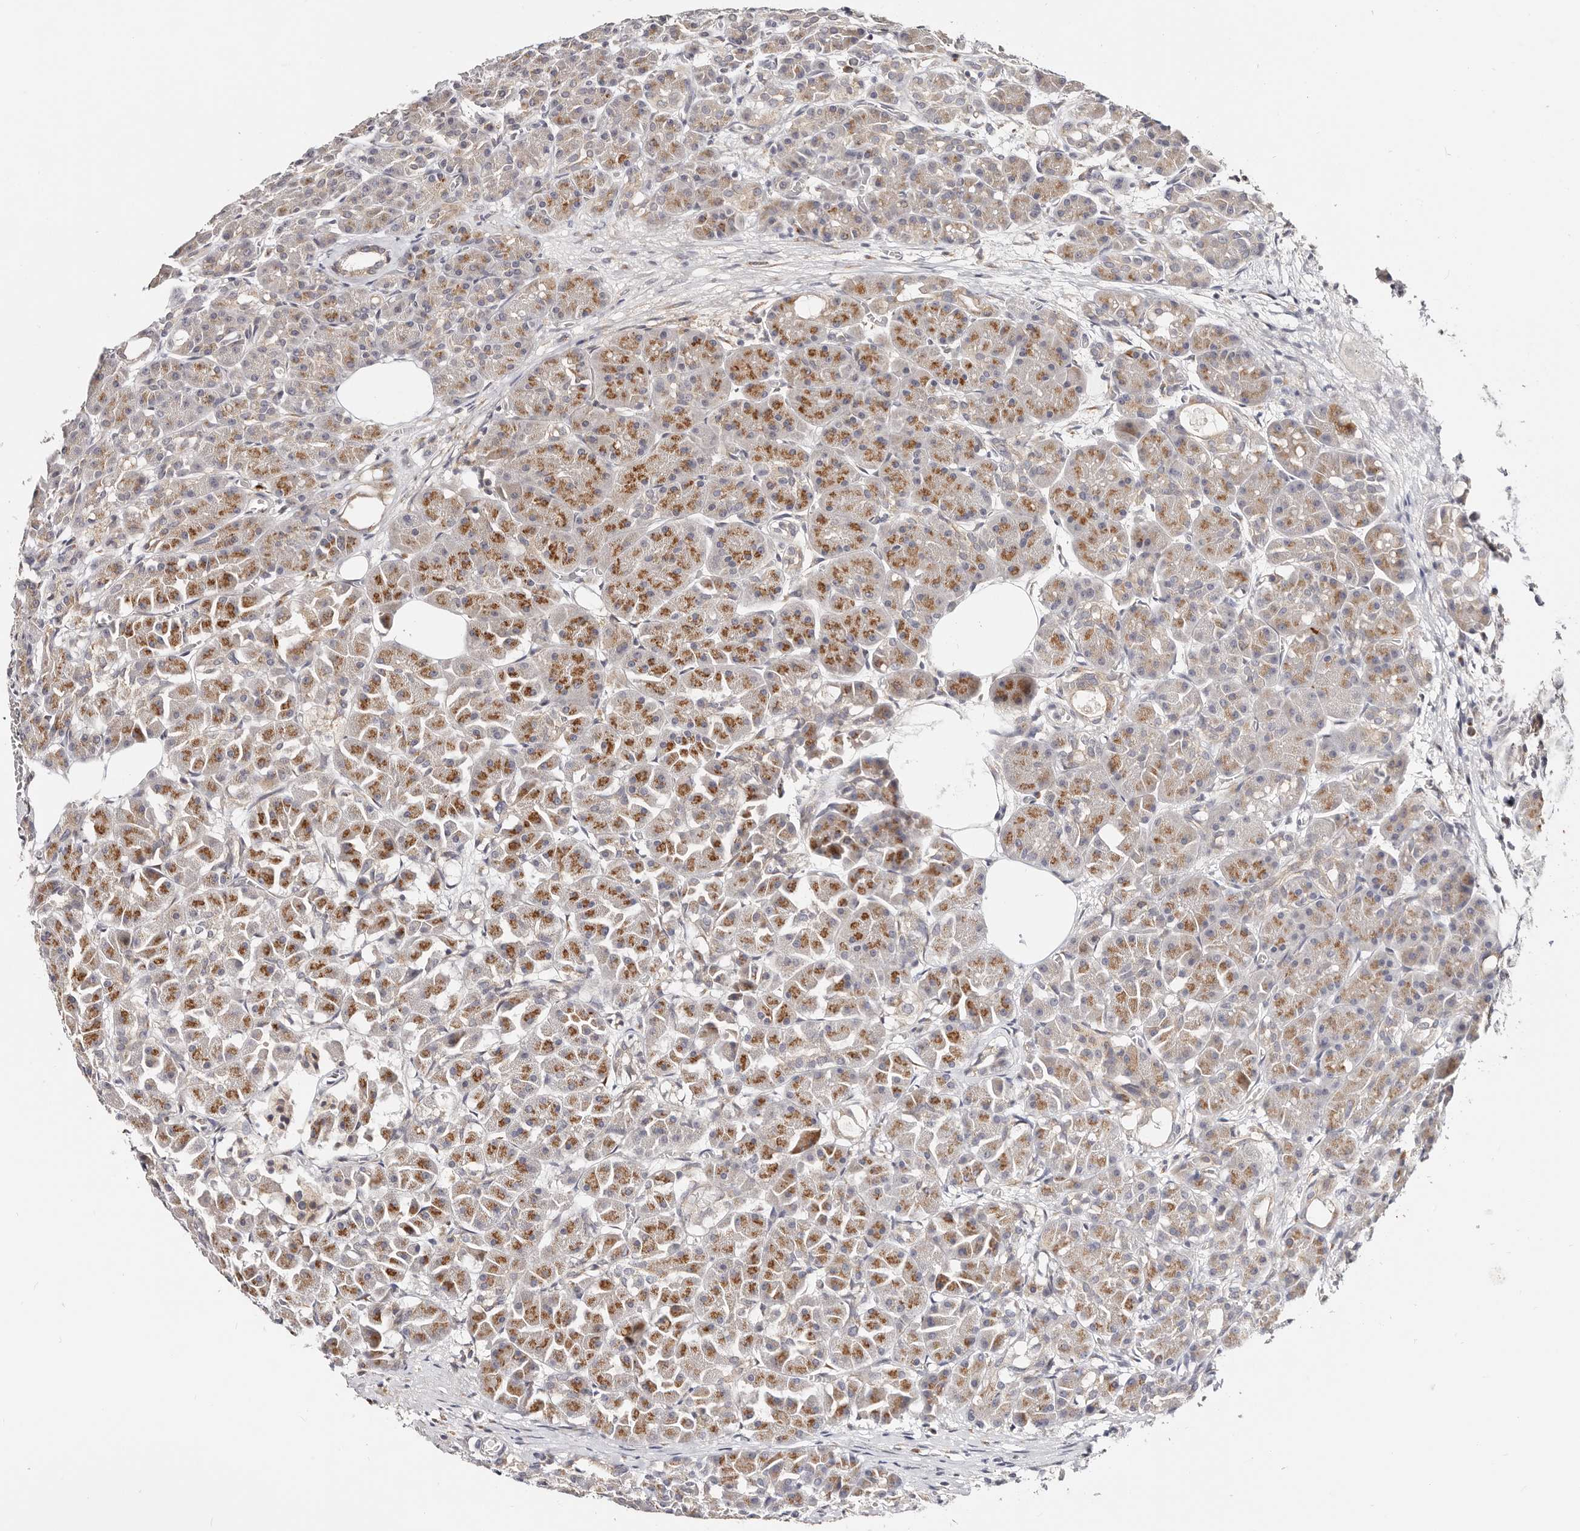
{"staining": {"intensity": "moderate", "quantity": ">75%", "location": "cytoplasmic/membranous"}, "tissue": "pancreas", "cell_type": "Exocrine glandular cells", "image_type": "normal", "snomed": [{"axis": "morphology", "description": "Normal tissue, NOS"}, {"axis": "topography", "description": "Pancreas"}], "caption": "The photomicrograph demonstrates immunohistochemical staining of normal pancreas. There is moderate cytoplasmic/membranous expression is seen in about >75% of exocrine glandular cells.", "gene": "VIPAS39", "patient": {"sex": "male", "age": 63}}